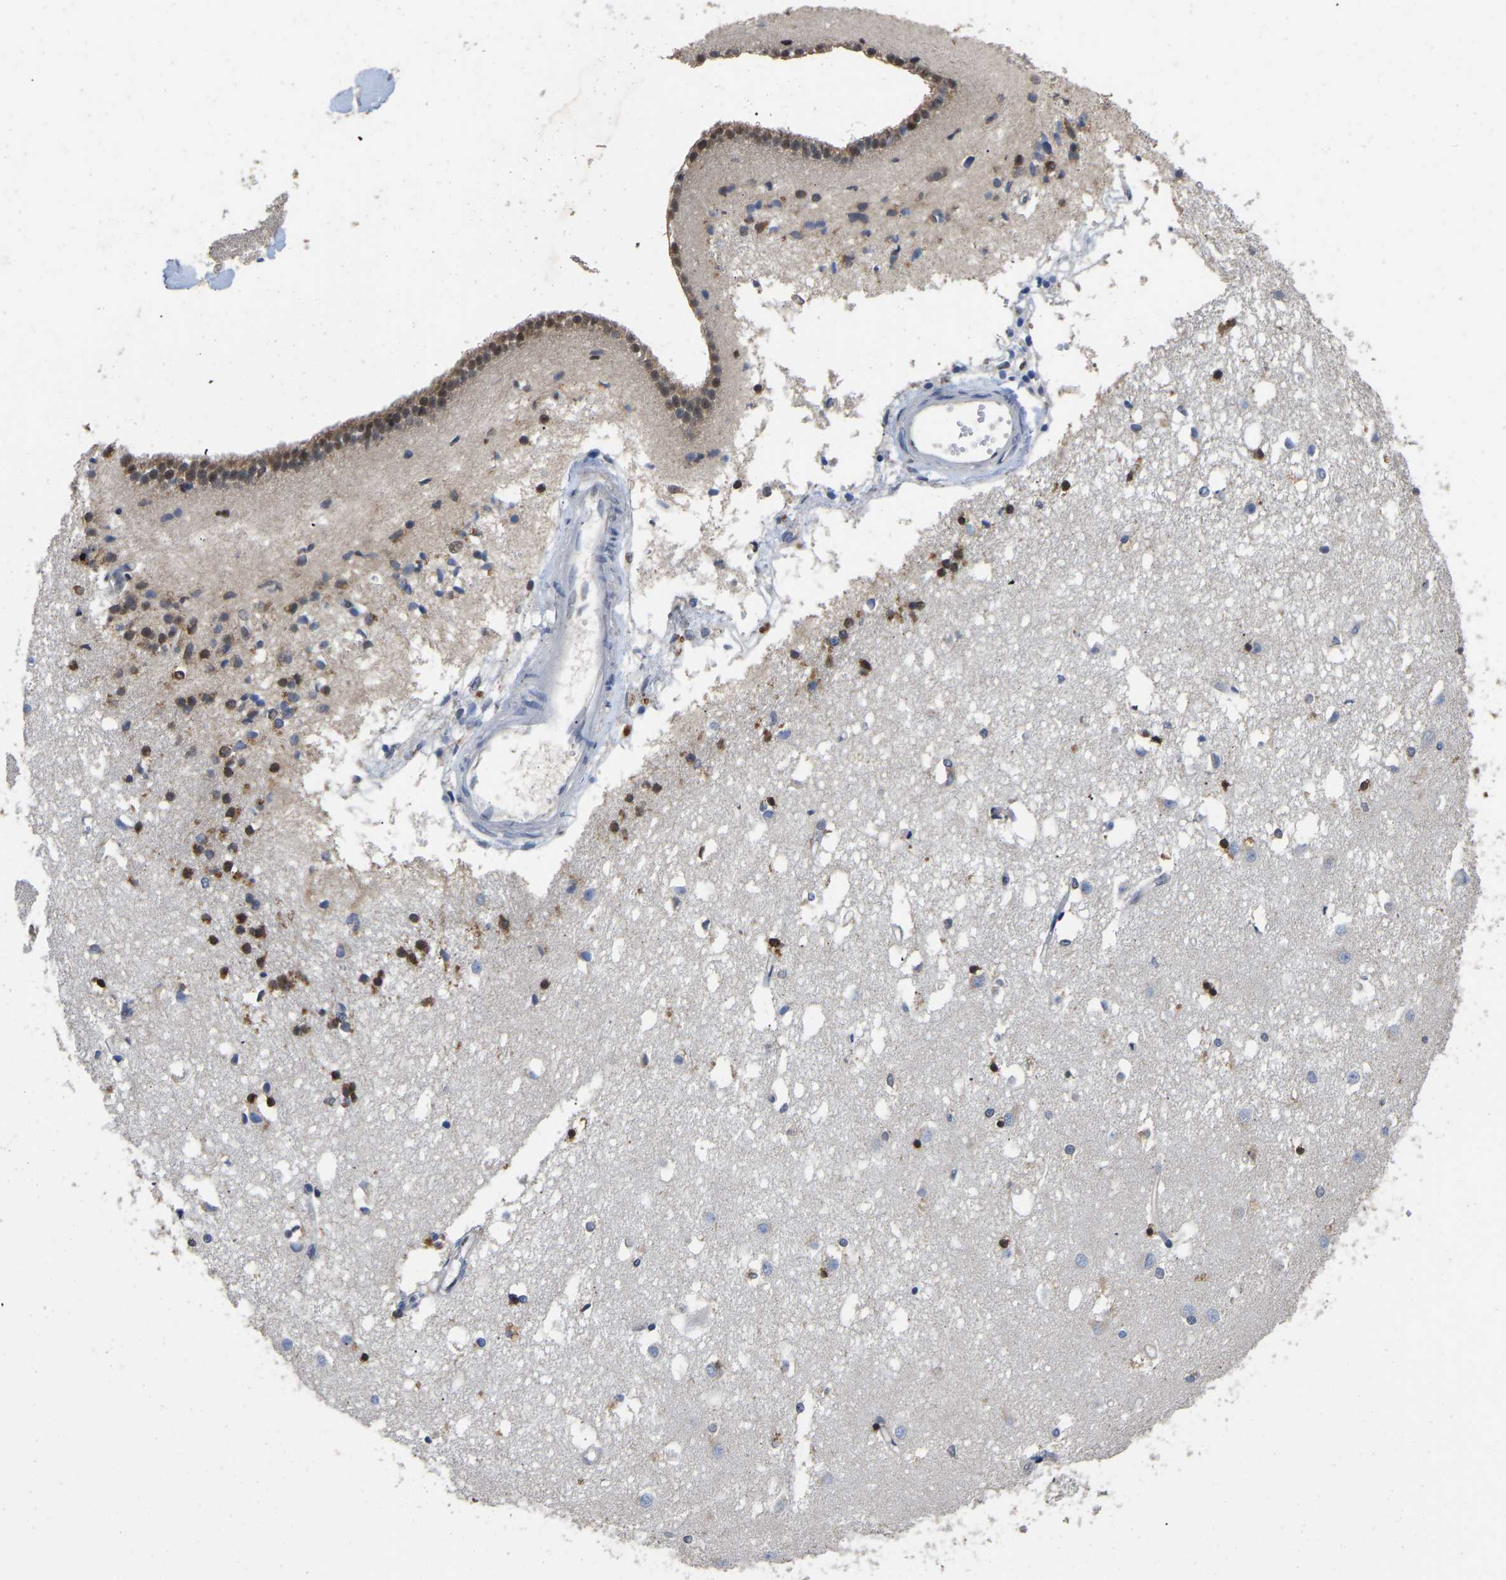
{"staining": {"intensity": "strong", "quantity": "25%-75%", "location": "nuclear"}, "tissue": "caudate", "cell_type": "Glial cells", "image_type": "normal", "snomed": [{"axis": "morphology", "description": "Normal tissue, NOS"}, {"axis": "topography", "description": "Lateral ventricle wall"}], "caption": "Brown immunohistochemical staining in normal human caudate displays strong nuclear expression in approximately 25%-75% of glial cells. (Brightfield microscopy of DAB IHC at high magnification).", "gene": "QKI", "patient": {"sex": "male", "age": 45}}